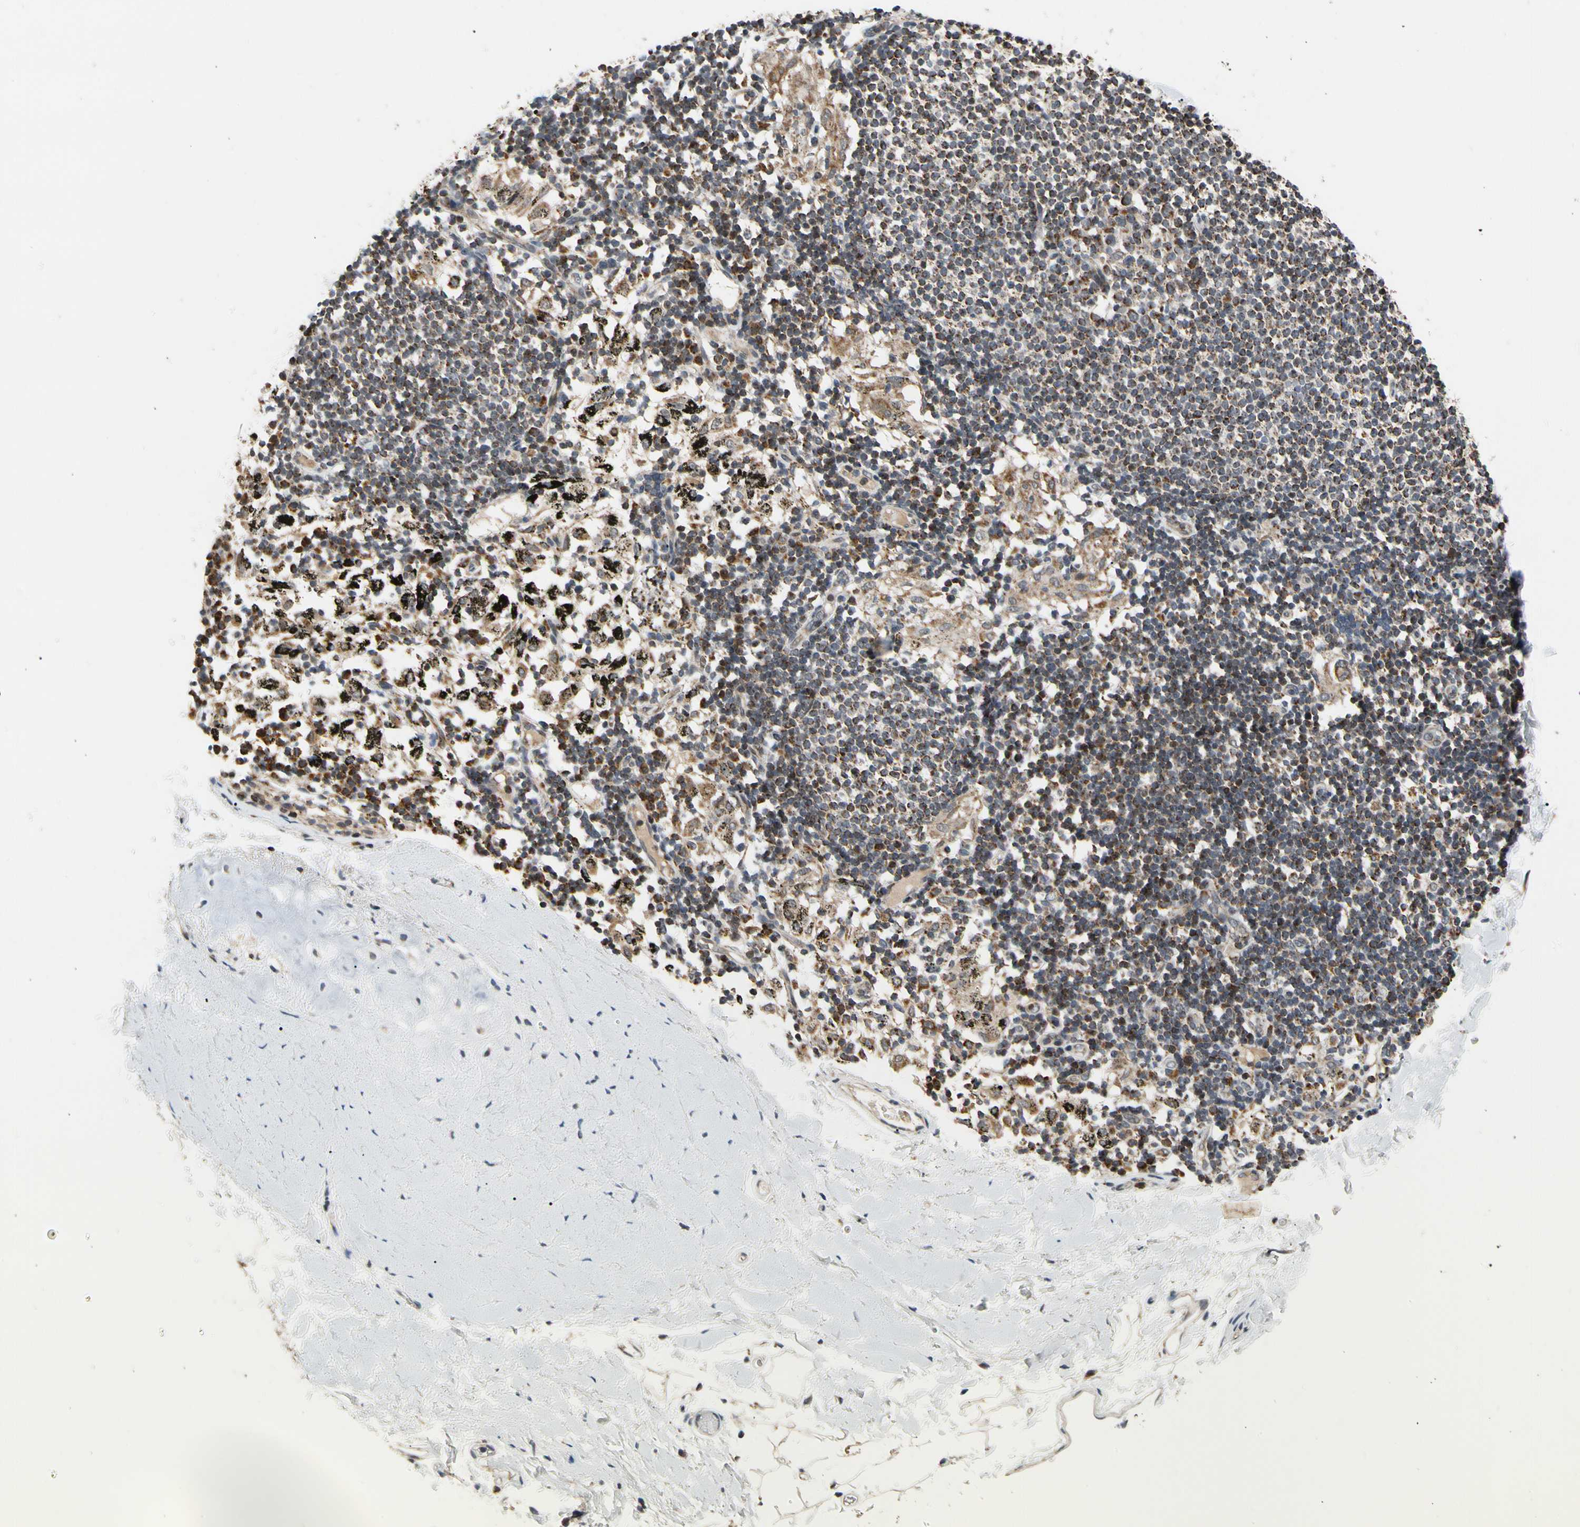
{"staining": {"intensity": "moderate", "quantity": ">75%", "location": "cytoplasmic/membranous"}, "tissue": "adipose tissue", "cell_type": "Adipocytes", "image_type": "normal", "snomed": [{"axis": "morphology", "description": "Normal tissue, NOS"}, {"axis": "topography", "description": "Cartilage tissue"}, {"axis": "topography", "description": "Bronchus"}], "caption": "Immunohistochemistry (IHC) (DAB) staining of normal human adipose tissue reveals moderate cytoplasmic/membranous protein staining in approximately >75% of adipocytes.", "gene": "KHDC4", "patient": {"sex": "female", "age": 73}}